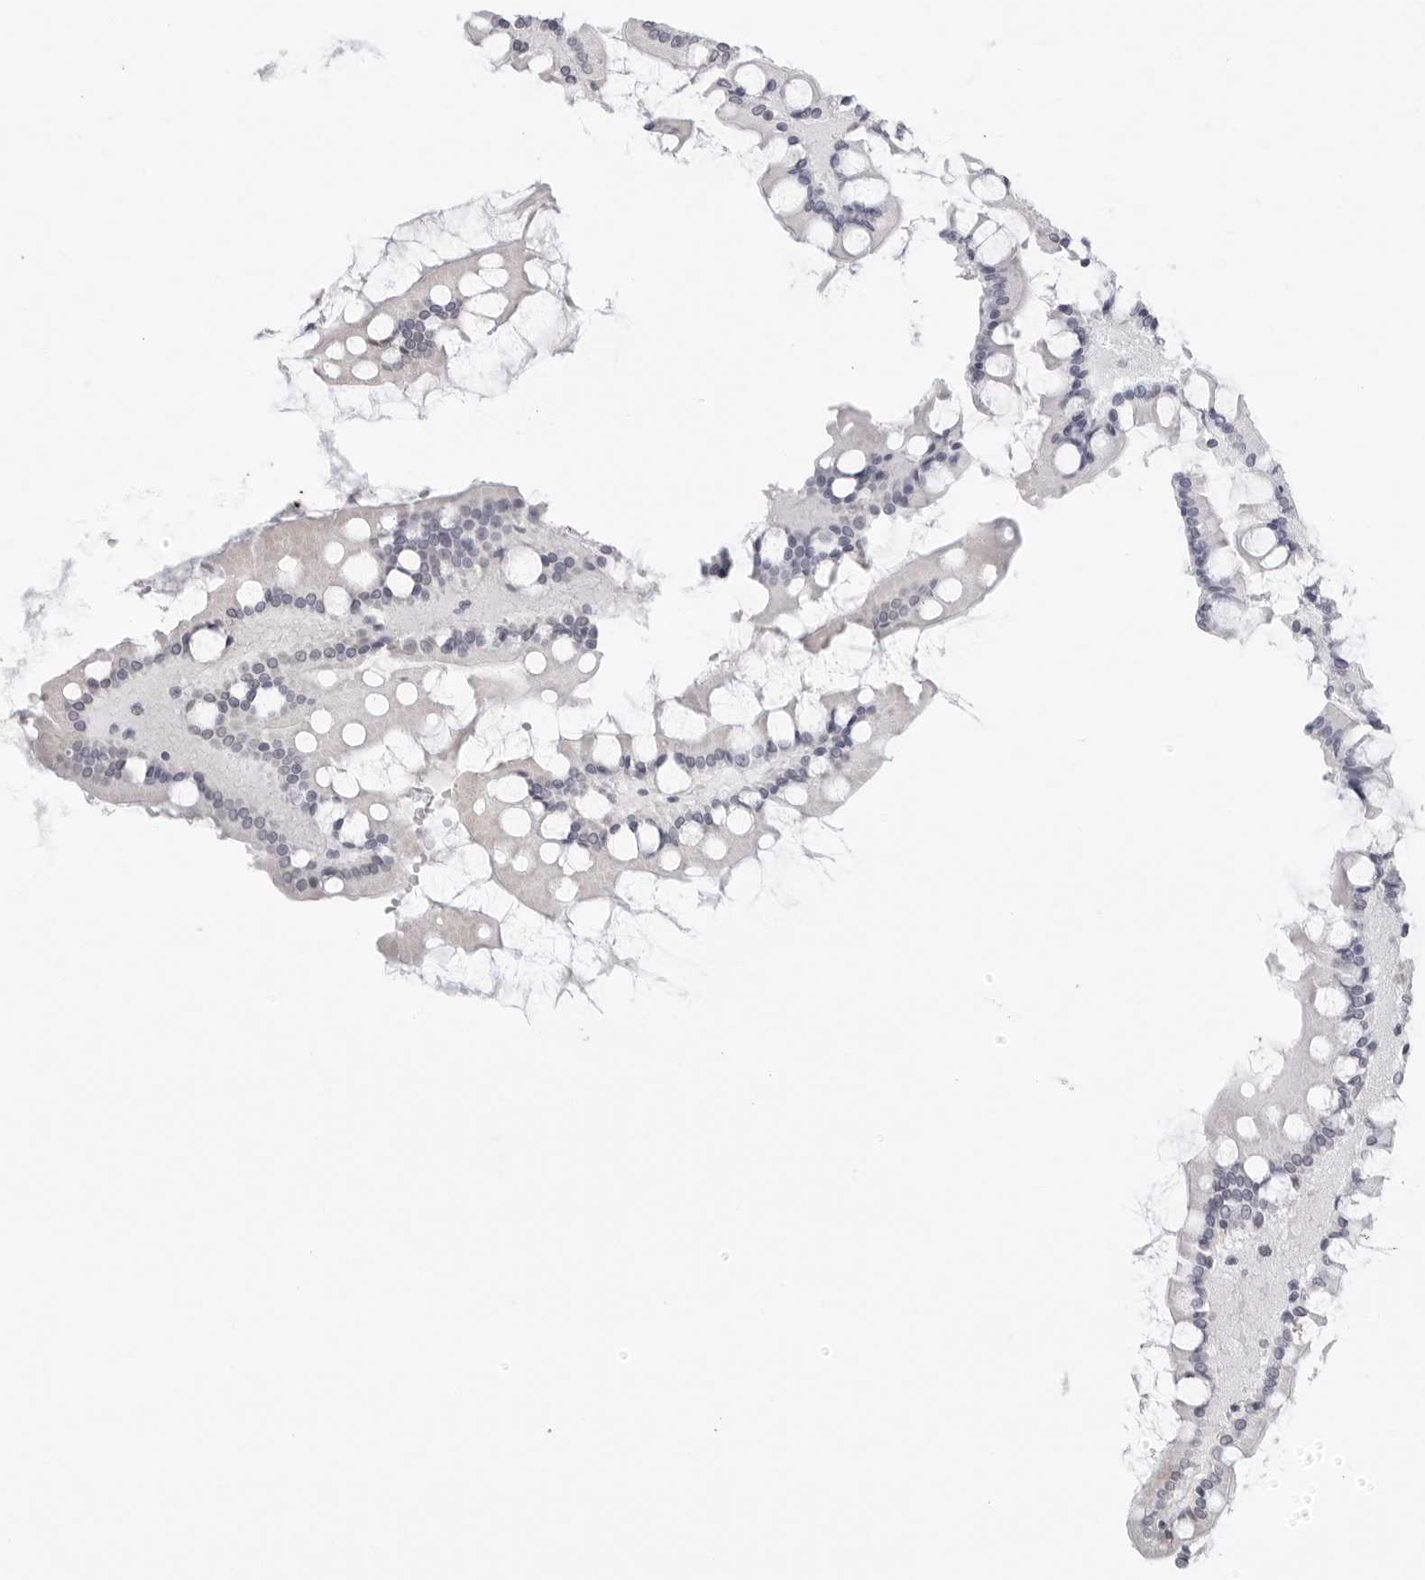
{"staining": {"intensity": "negative", "quantity": "none", "location": "none"}, "tissue": "small intestine", "cell_type": "Glandular cells", "image_type": "normal", "snomed": [{"axis": "morphology", "description": "Normal tissue, NOS"}, {"axis": "topography", "description": "Small intestine"}], "caption": "This is a micrograph of immunohistochemistry staining of benign small intestine, which shows no expression in glandular cells.", "gene": "AGMAT", "patient": {"sex": "male", "age": 41}}